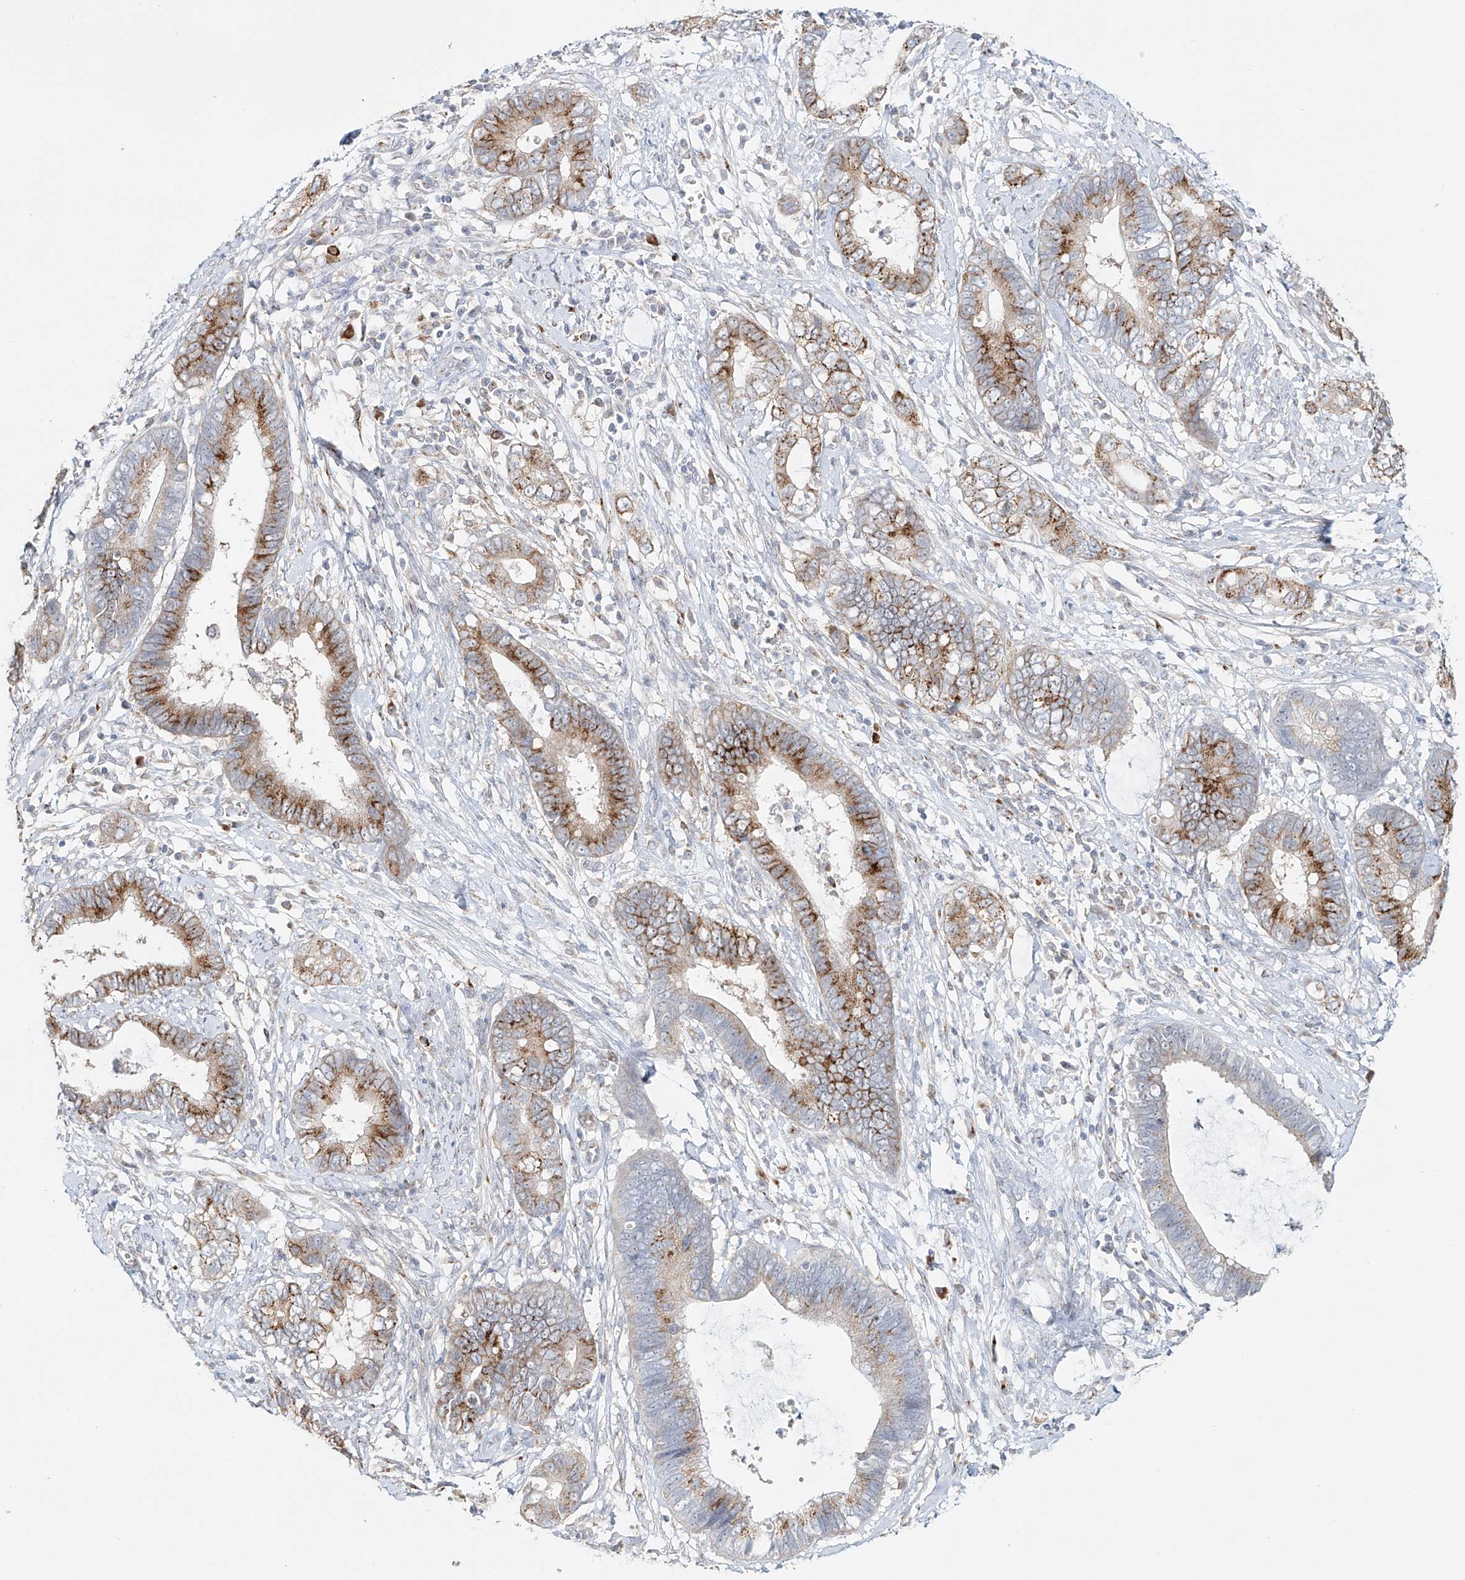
{"staining": {"intensity": "moderate", "quantity": "25%-75%", "location": "cytoplasmic/membranous"}, "tissue": "cervical cancer", "cell_type": "Tumor cells", "image_type": "cancer", "snomed": [{"axis": "morphology", "description": "Adenocarcinoma, NOS"}, {"axis": "topography", "description": "Cervix"}], "caption": "Cervical adenocarcinoma was stained to show a protein in brown. There is medium levels of moderate cytoplasmic/membranous staining in approximately 25%-75% of tumor cells.", "gene": "BSDC1", "patient": {"sex": "female", "age": 44}}